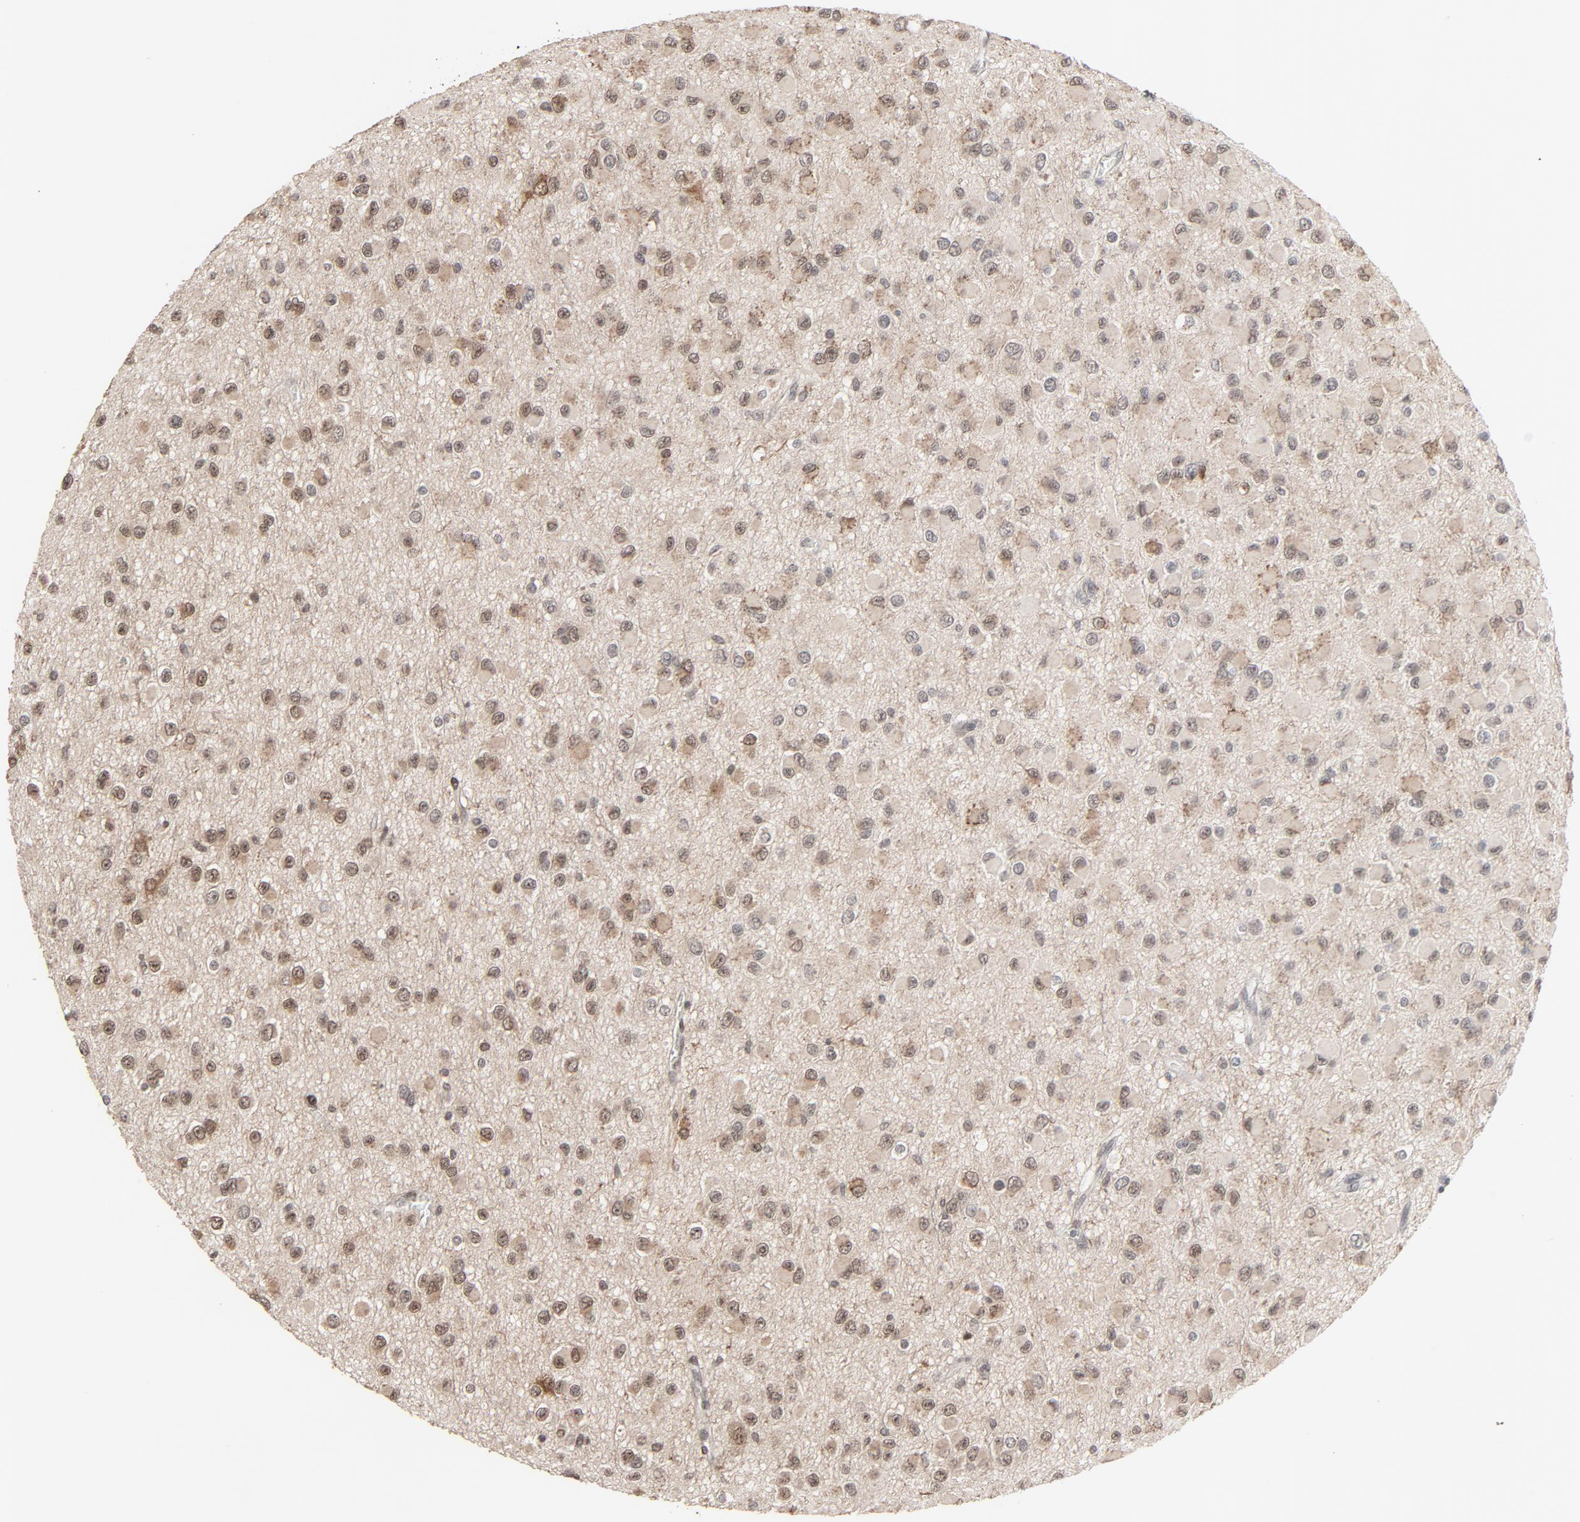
{"staining": {"intensity": "moderate", "quantity": ">75%", "location": "cytoplasmic/membranous,nuclear"}, "tissue": "glioma", "cell_type": "Tumor cells", "image_type": "cancer", "snomed": [{"axis": "morphology", "description": "Glioma, malignant, Low grade"}, {"axis": "topography", "description": "Brain"}], "caption": "Brown immunohistochemical staining in human glioma displays moderate cytoplasmic/membranous and nuclear positivity in approximately >75% of tumor cells.", "gene": "MT3", "patient": {"sex": "male", "age": 42}}